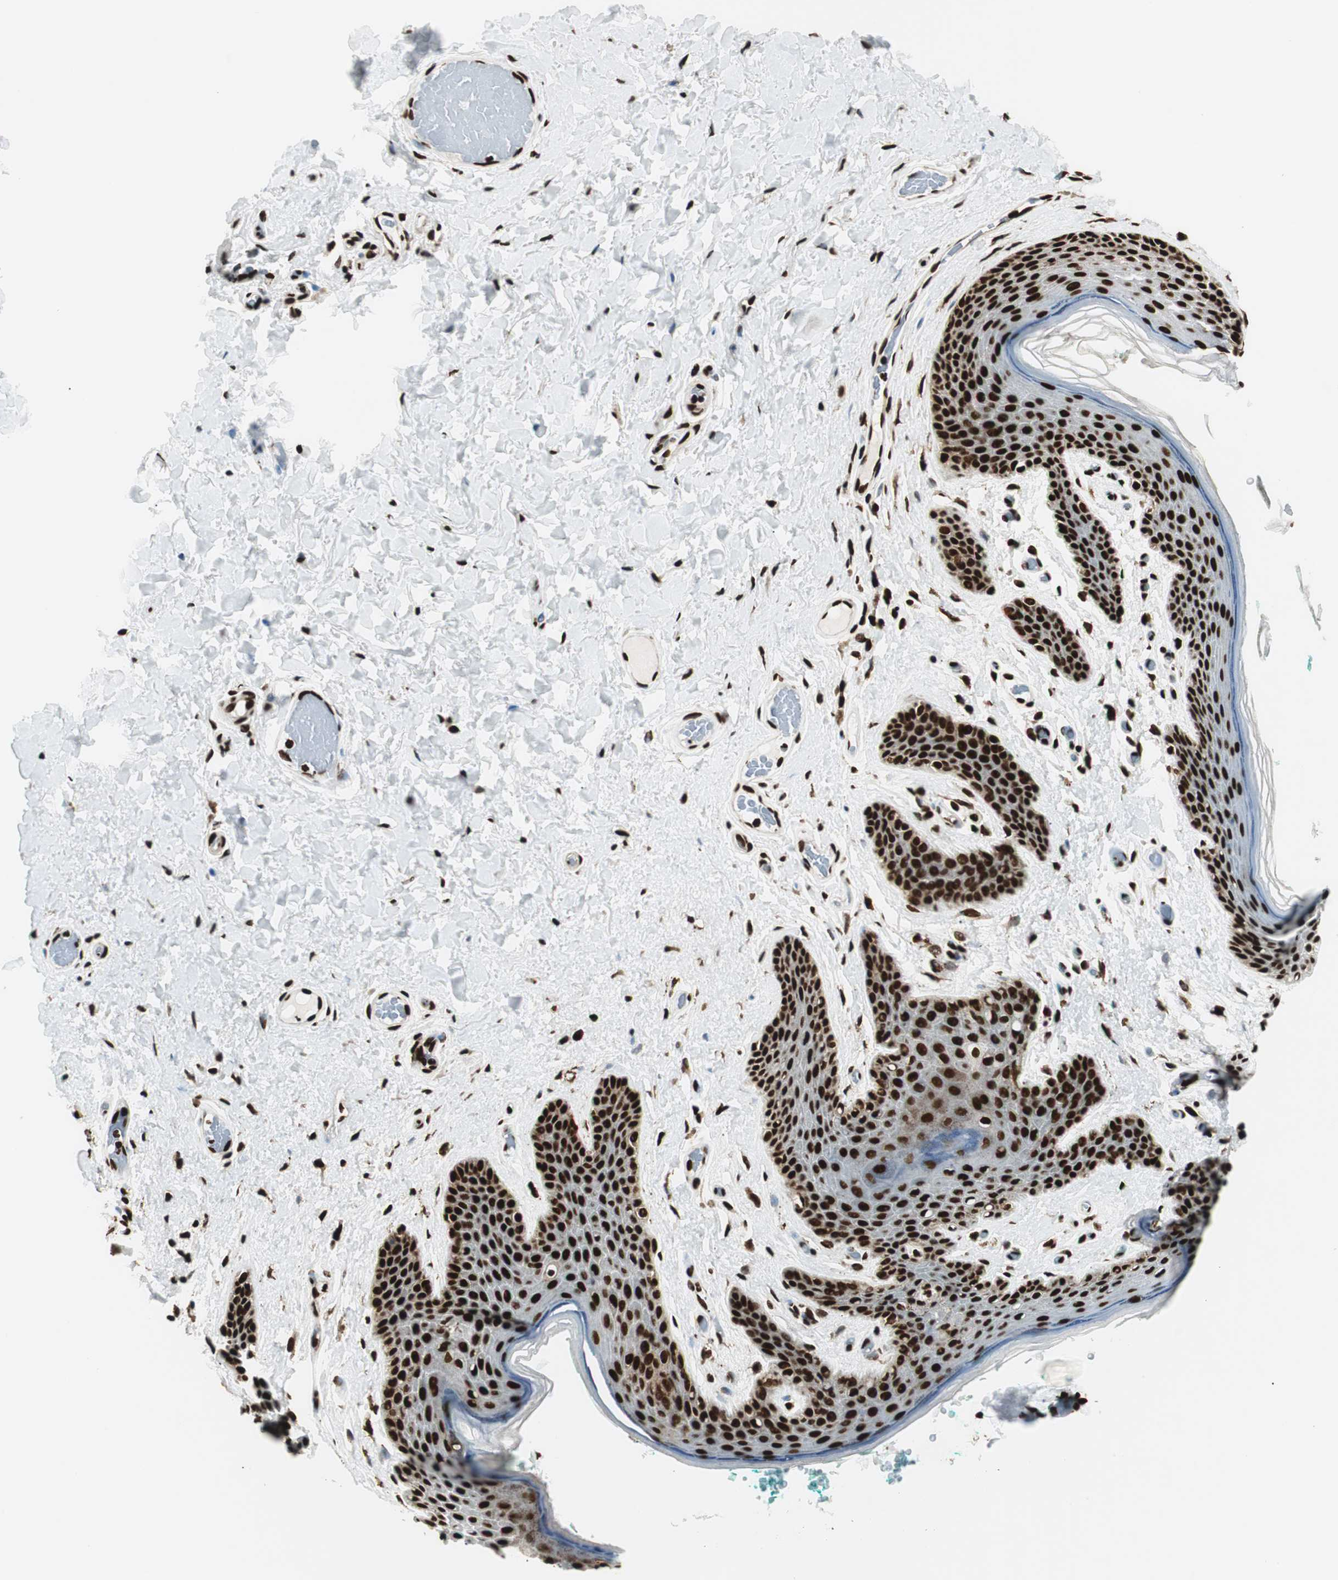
{"staining": {"intensity": "strong", "quantity": ">75%", "location": "nuclear"}, "tissue": "skin", "cell_type": "Epidermal cells", "image_type": "normal", "snomed": [{"axis": "morphology", "description": "Normal tissue, NOS"}, {"axis": "topography", "description": "Anal"}], "caption": "A brown stain shows strong nuclear expression of a protein in epidermal cells of unremarkable skin. (Brightfield microscopy of DAB IHC at high magnification).", "gene": "EWSR1", "patient": {"sex": "male", "age": 74}}